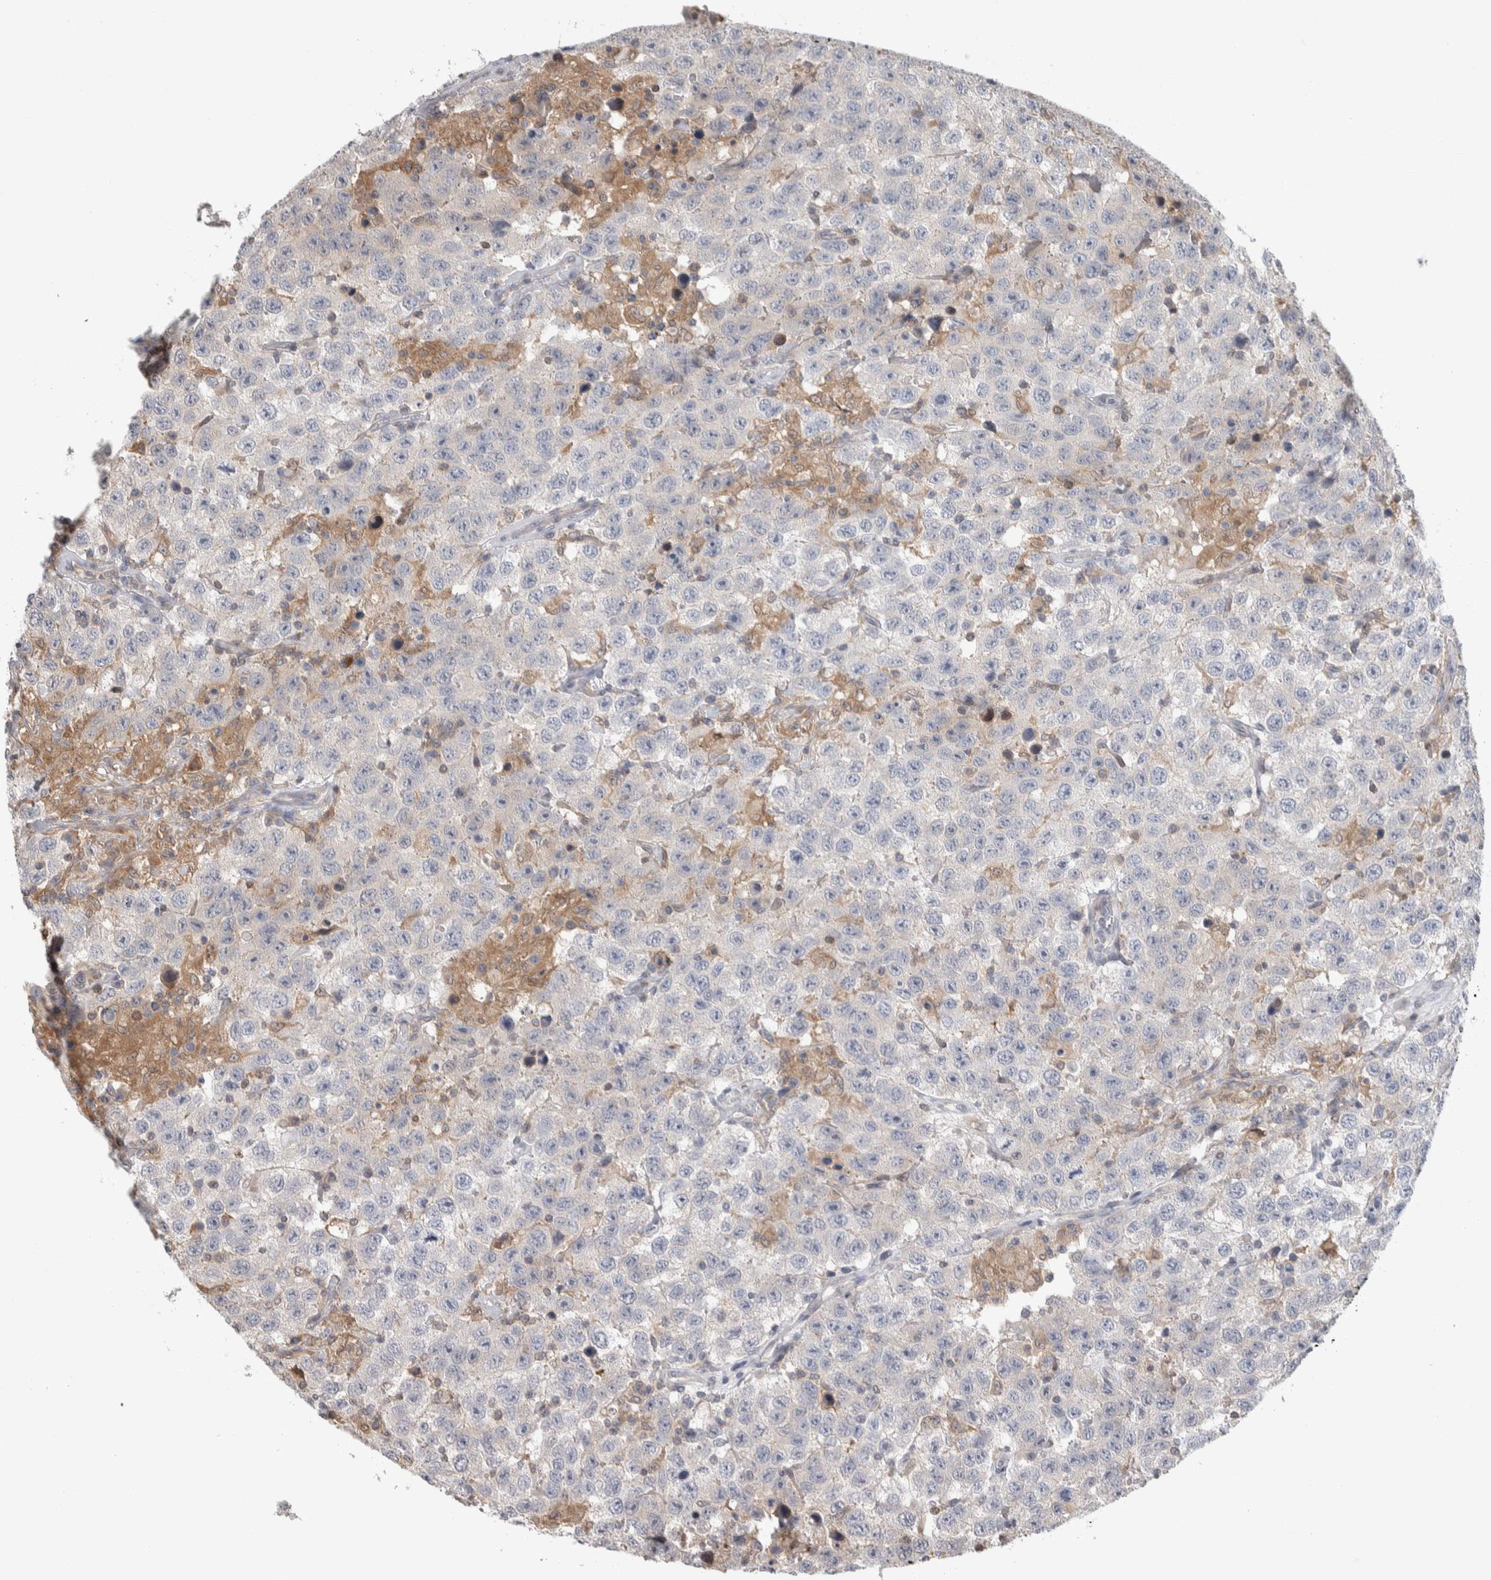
{"staining": {"intensity": "negative", "quantity": "none", "location": "none"}, "tissue": "testis cancer", "cell_type": "Tumor cells", "image_type": "cancer", "snomed": [{"axis": "morphology", "description": "Seminoma, NOS"}, {"axis": "topography", "description": "Testis"}], "caption": "The immunohistochemistry (IHC) micrograph has no significant expression in tumor cells of seminoma (testis) tissue. Nuclei are stained in blue.", "gene": "HTATIP2", "patient": {"sex": "male", "age": 41}}